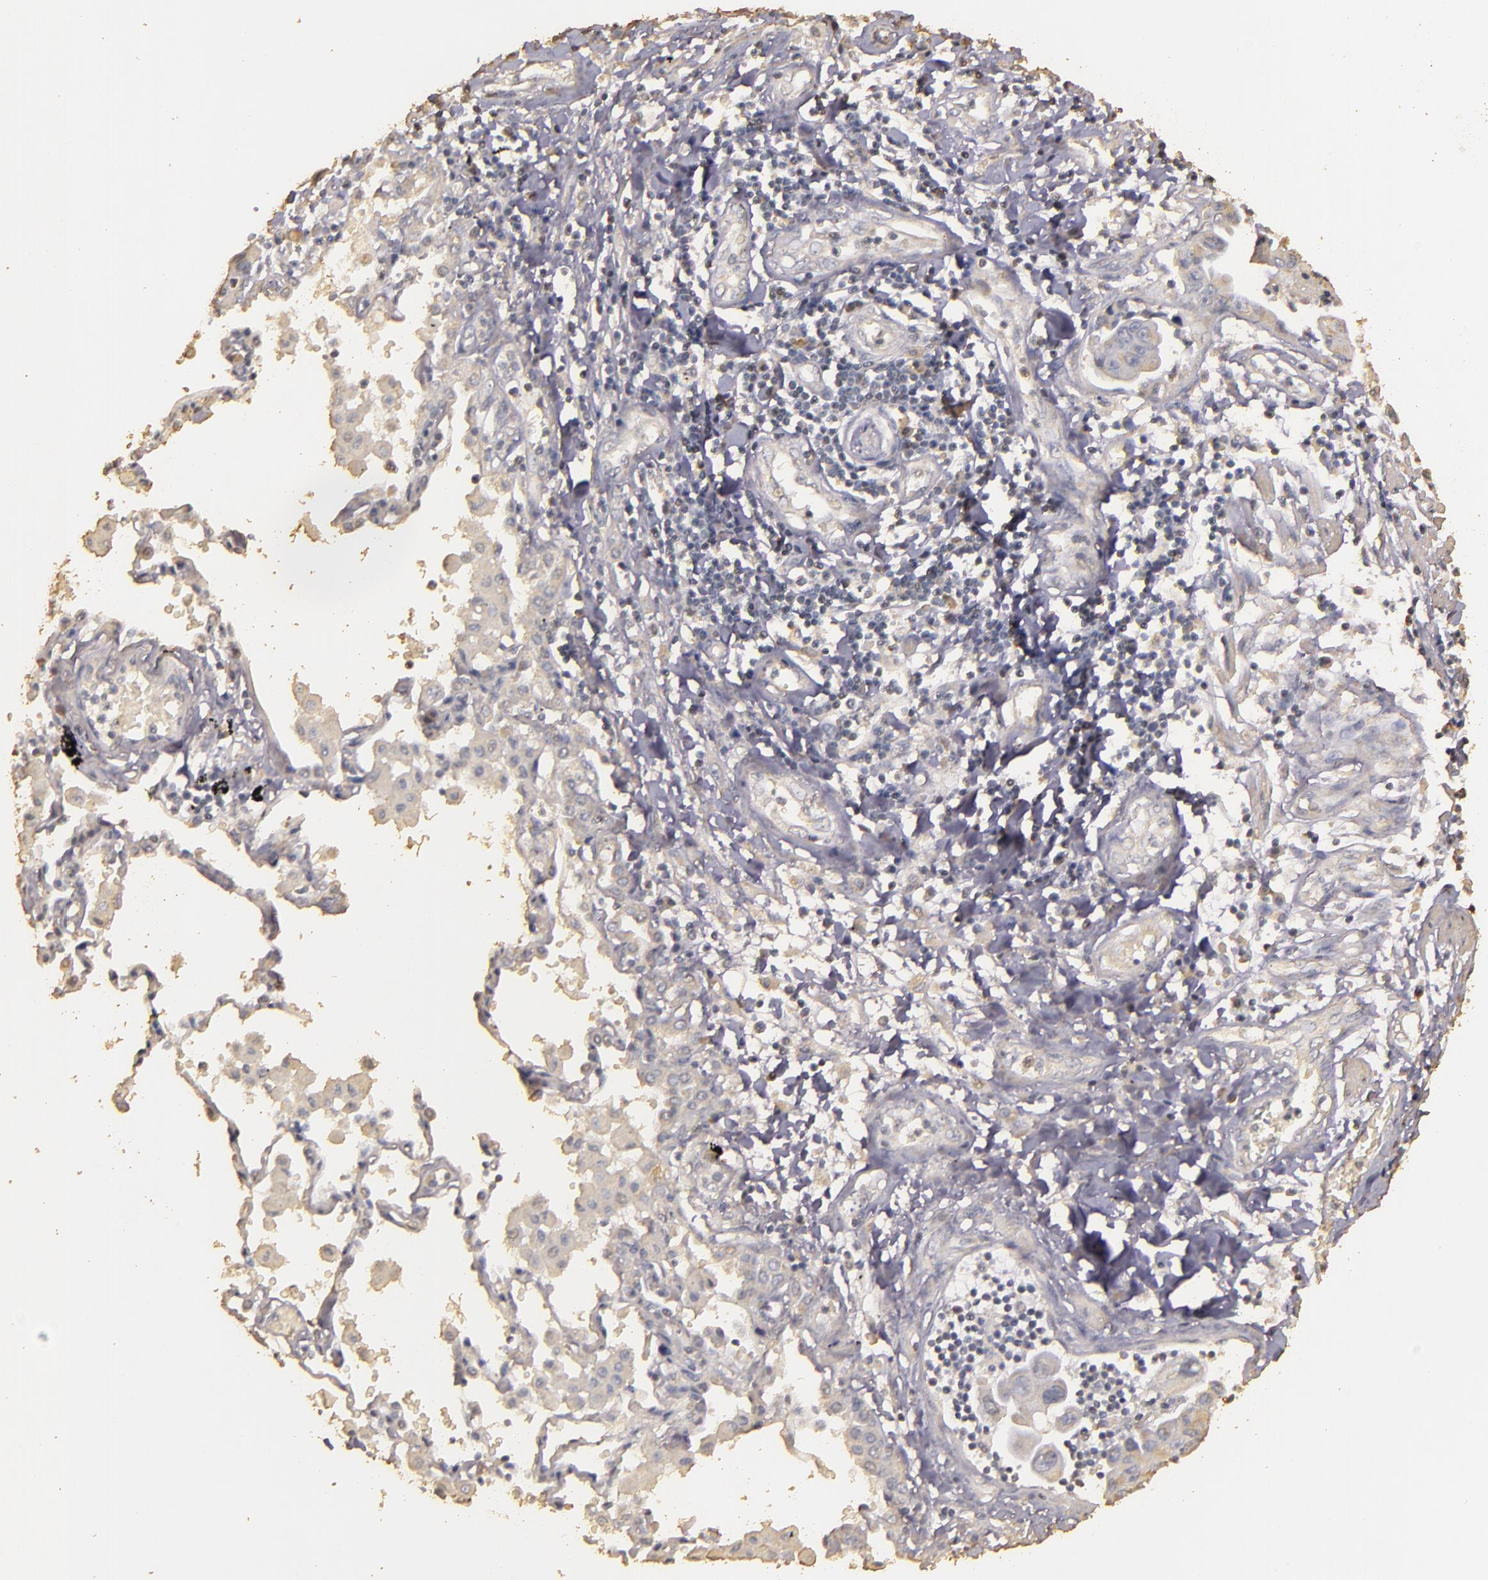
{"staining": {"intensity": "negative", "quantity": "none", "location": "none"}, "tissue": "lung cancer", "cell_type": "Tumor cells", "image_type": "cancer", "snomed": [{"axis": "morphology", "description": "Adenocarcinoma, NOS"}, {"axis": "topography", "description": "Lung"}], "caption": "The photomicrograph exhibits no significant positivity in tumor cells of adenocarcinoma (lung). Brightfield microscopy of IHC stained with DAB (3,3'-diaminobenzidine) (brown) and hematoxylin (blue), captured at high magnification.", "gene": "BCL2L13", "patient": {"sex": "male", "age": 64}}